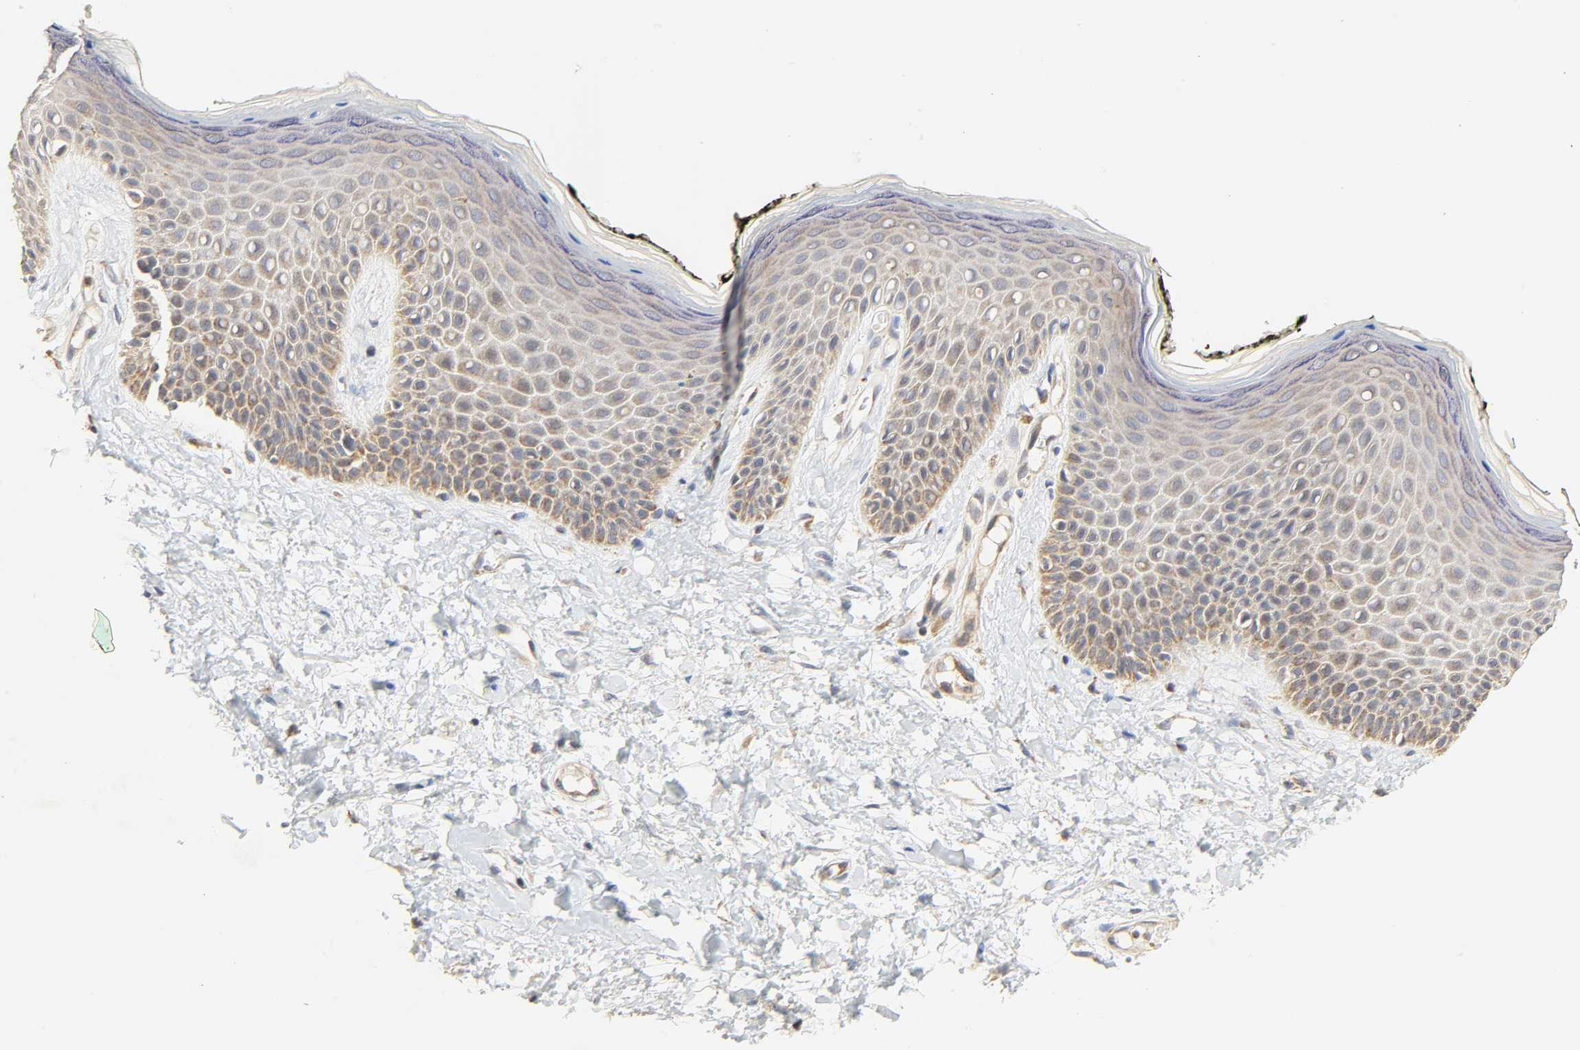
{"staining": {"intensity": "moderate", "quantity": ">75%", "location": "cytoplasmic/membranous"}, "tissue": "skin", "cell_type": "Epidermal cells", "image_type": "normal", "snomed": [{"axis": "morphology", "description": "Normal tissue, NOS"}, {"axis": "morphology", "description": "Inflammation, NOS"}, {"axis": "topography", "description": "Vulva"}], "caption": "Protein staining of normal skin reveals moderate cytoplasmic/membranous positivity in approximately >75% of epidermal cells.", "gene": "ZMAT5", "patient": {"sex": "female", "age": 84}}